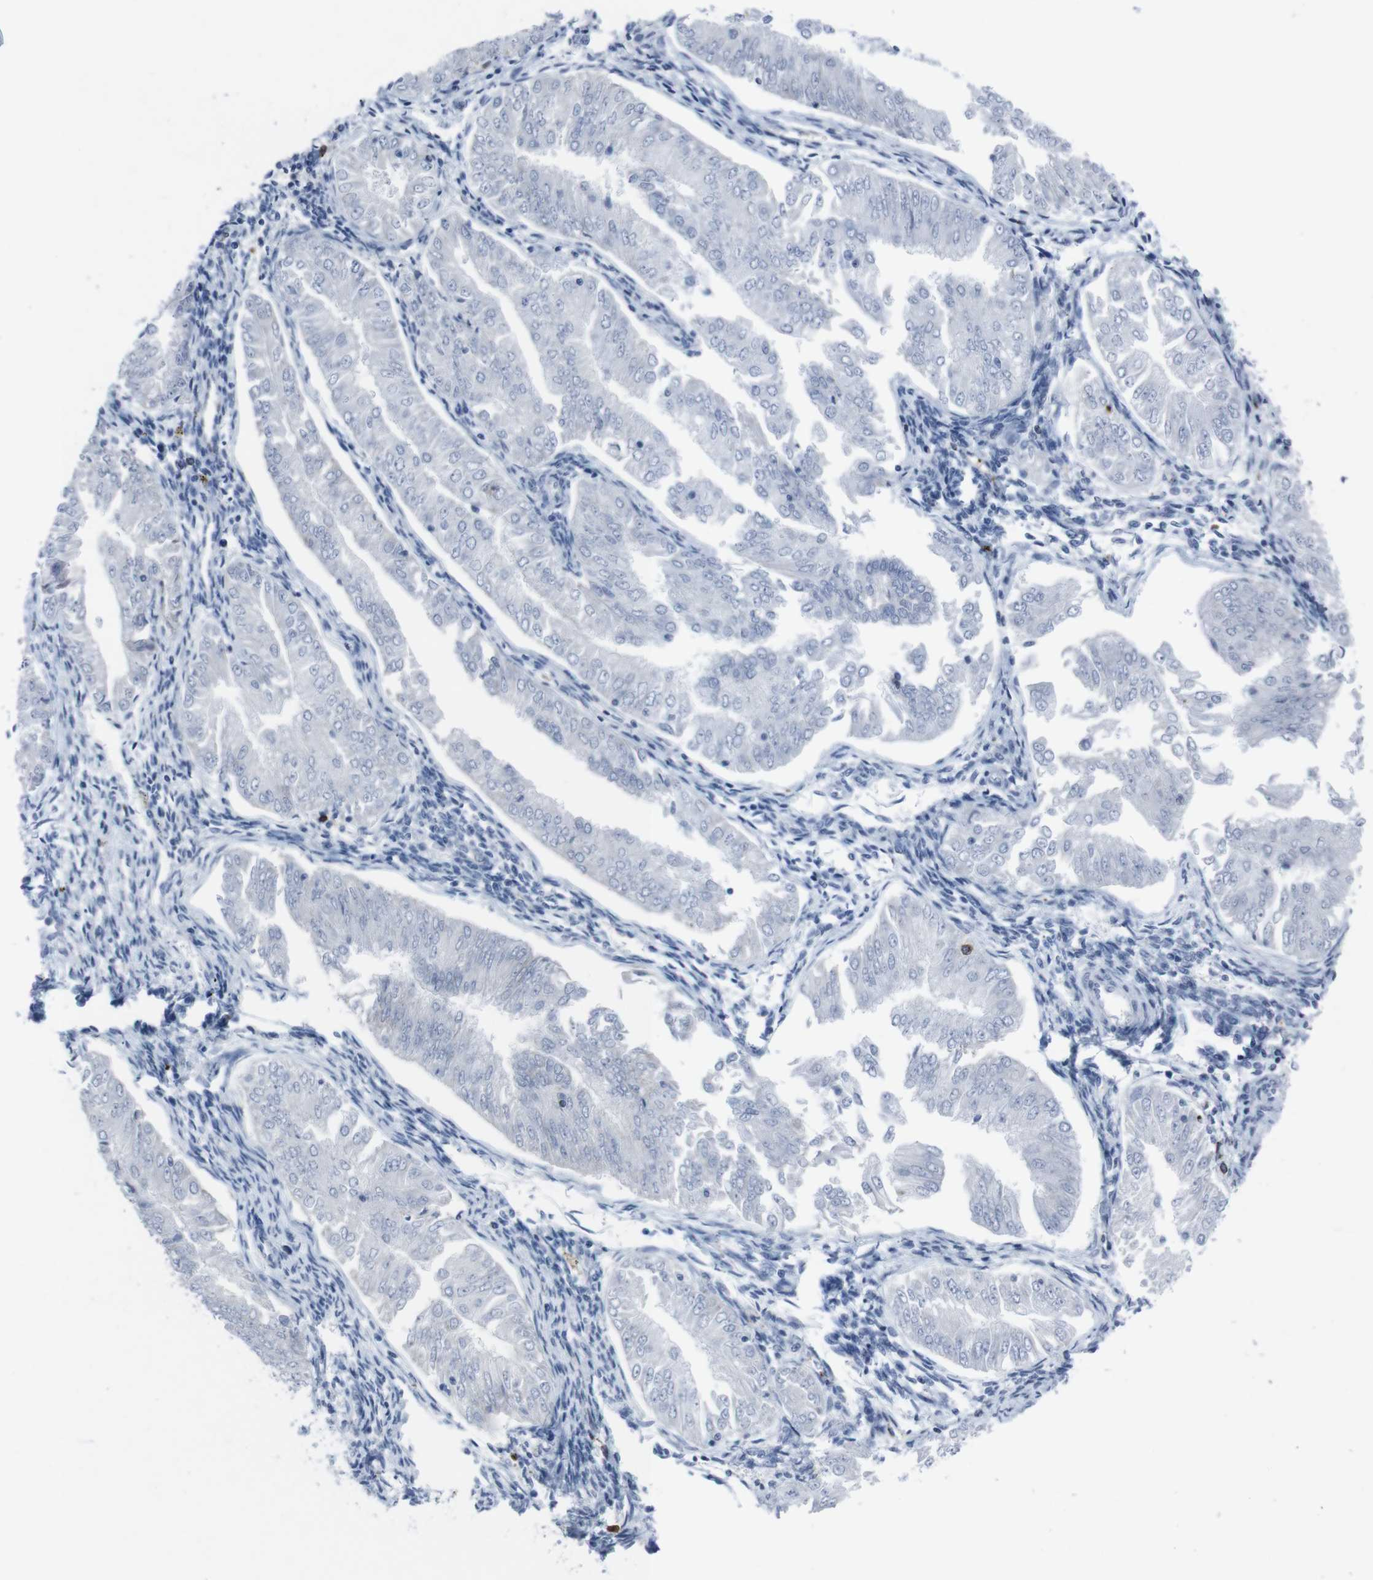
{"staining": {"intensity": "negative", "quantity": "none", "location": "none"}, "tissue": "endometrial cancer", "cell_type": "Tumor cells", "image_type": "cancer", "snomed": [{"axis": "morphology", "description": "Adenocarcinoma, NOS"}, {"axis": "topography", "description": "Endometrium"}], "caption": "High power microscopy image of an IHC image of endometrial adenocarcinoma, revealing no significant staining in tumor cells.", "gene": "ST6GAL1", "patient": {"sex": "female", "age": 53}}